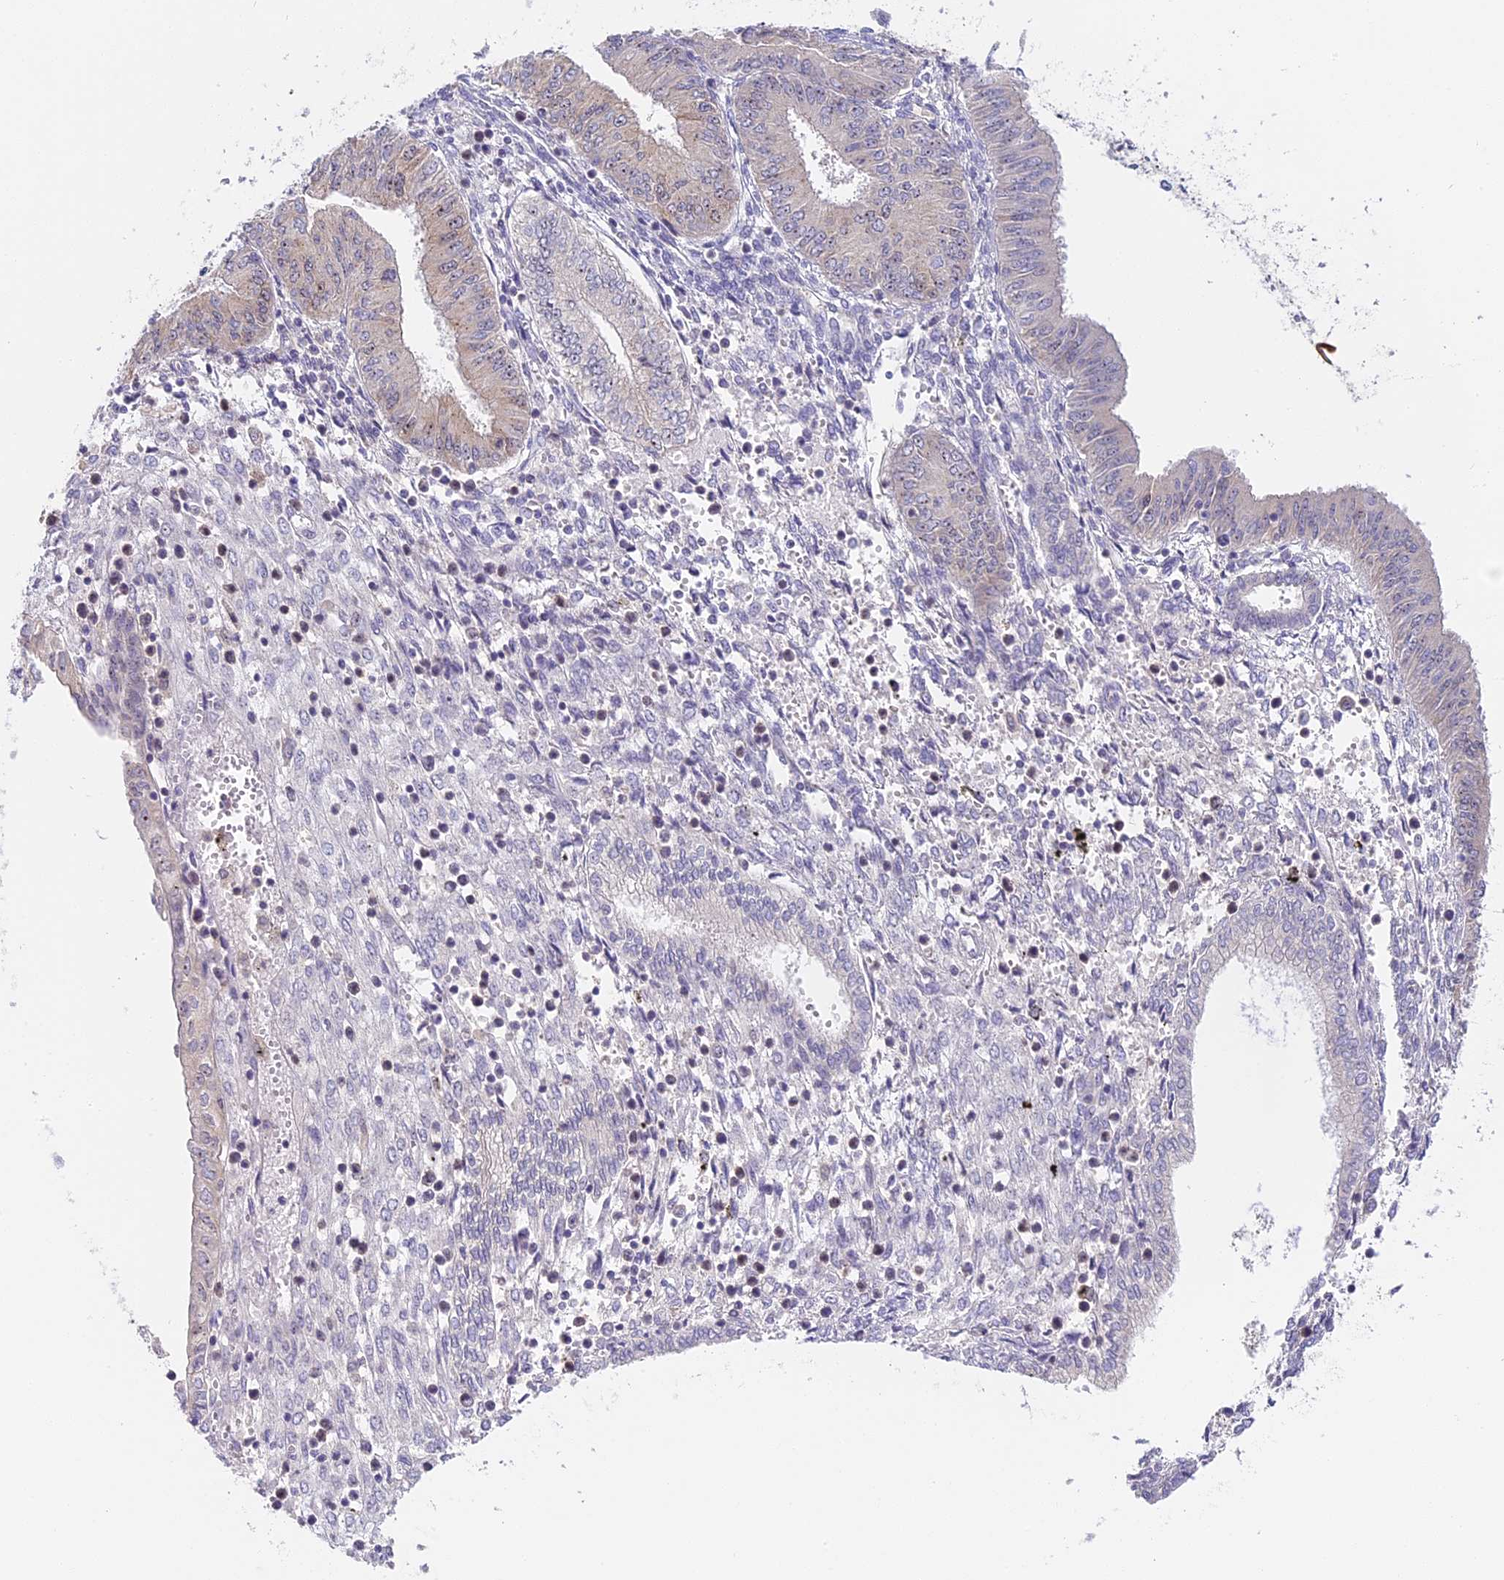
{"staining": {"intensity": "weak", "quantity": "25%-75%", "location": "nuclear"}, "tissue": "endometrial cancer", "cell_type": "Tumor cells", "image_type": "cancer", "snomed": [{"axis": "morphology", "description": "Adenocarcinoma, NOS"}, {"axis": "topography", "description": "Endometrium"}], "caption": "Protein expression analysis of adenocarcinoma (endometrial) reveals weak nuclear expression in approximately 25%-75% of tumor cells.", "gene": "RAD51", "patient": {"sex": "female", "age": 53}}